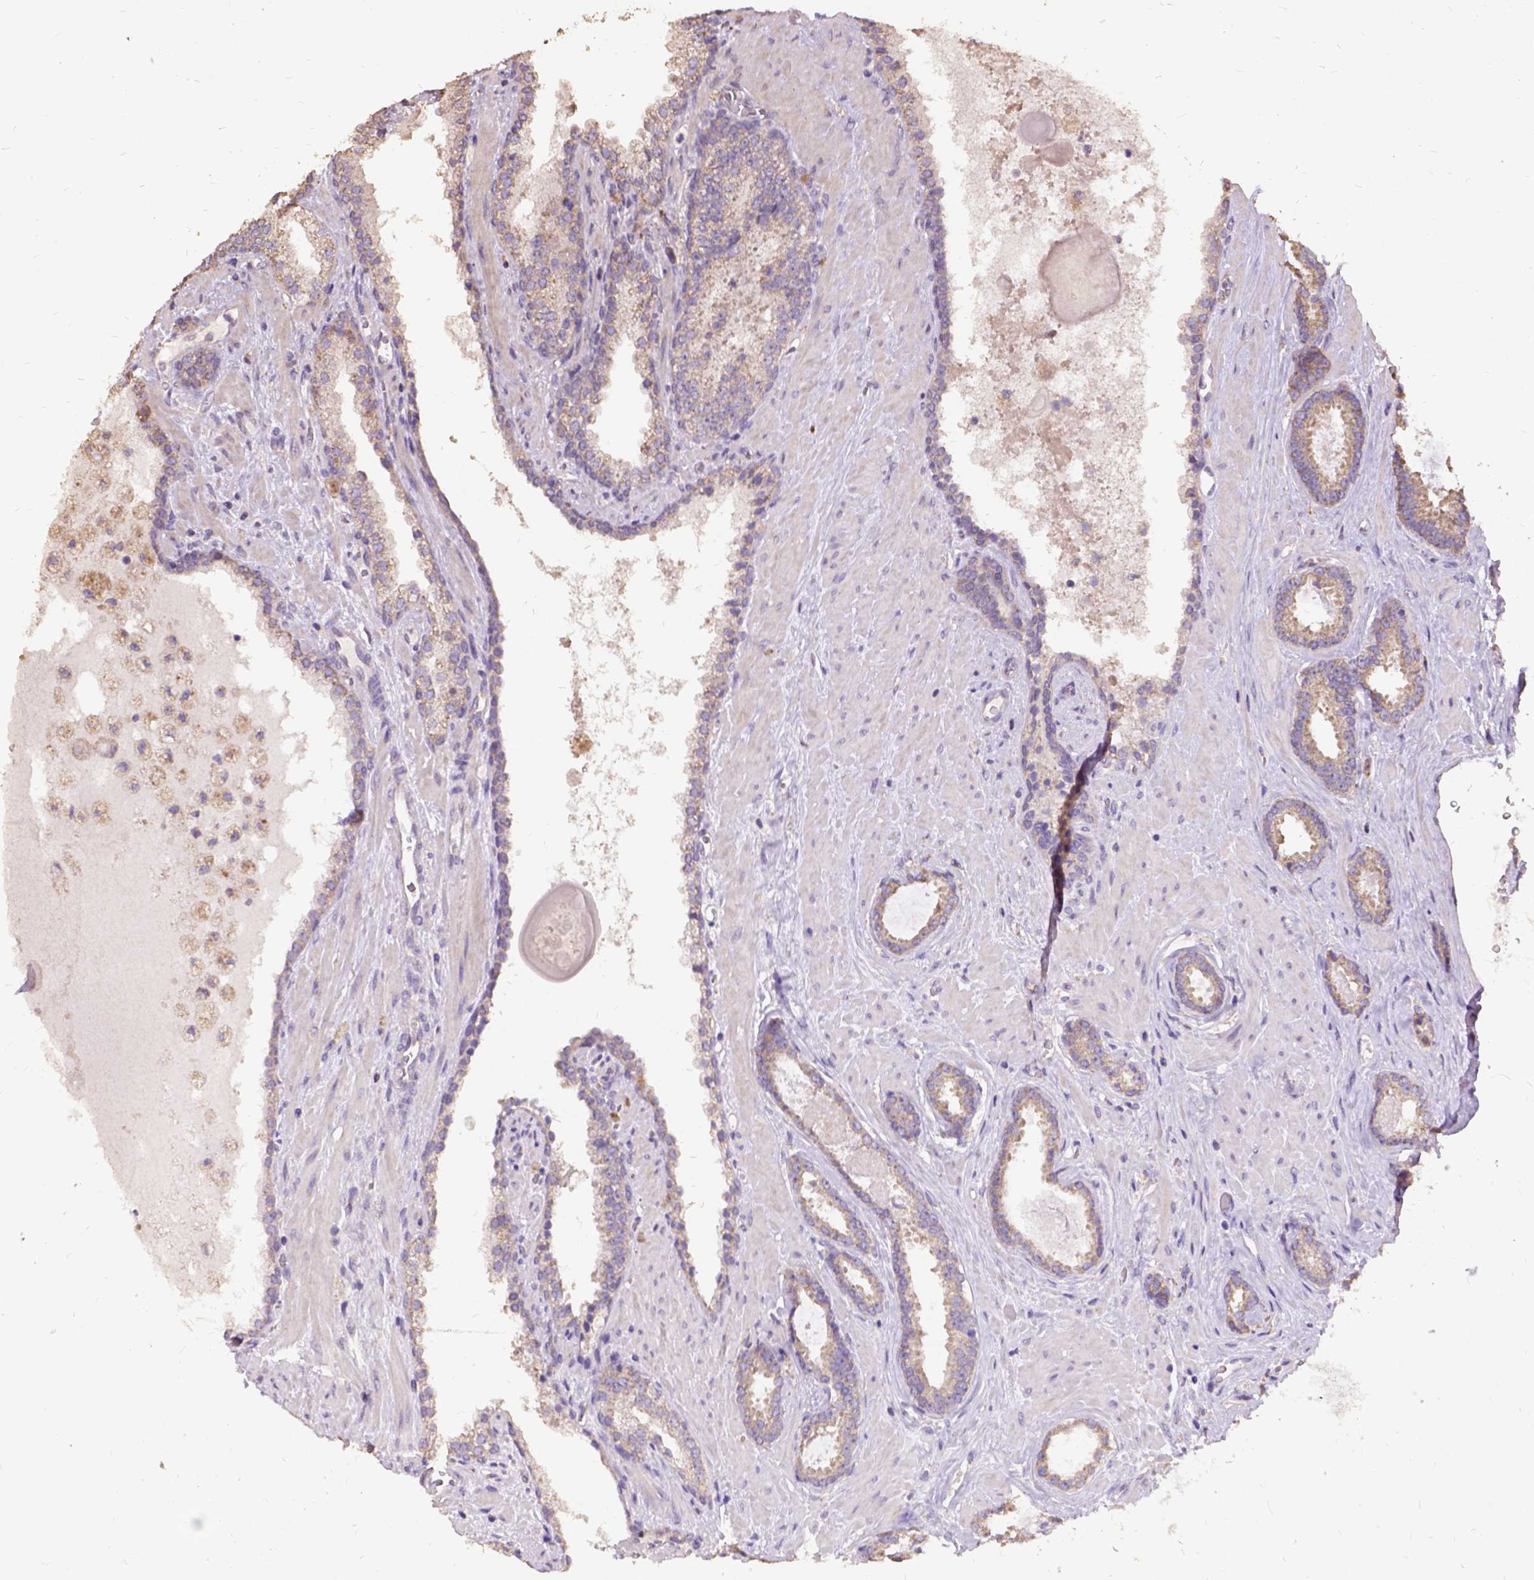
{"staining": {"intensity": "weak", "quantity": ">75%", "location": "cytoplasmic/membranous"}, "tissue": "prostate cancer", "cell_type": "Tumor cells", "image_type": "cancer", "snomed": [{"axis": "morphology", "description": "Adenocarcinoma, Low grade"}, {"axis": "topography", "description": "Prostate"}], "caption": "Protein expression analysis of low-grade adenocarcinoma (prostate) exhibits weak cytoplasmic/membranous positivity in about >75% of tumor cells.", "gene": "DQX1", "patient": {"sex": "male", "age": 62}}